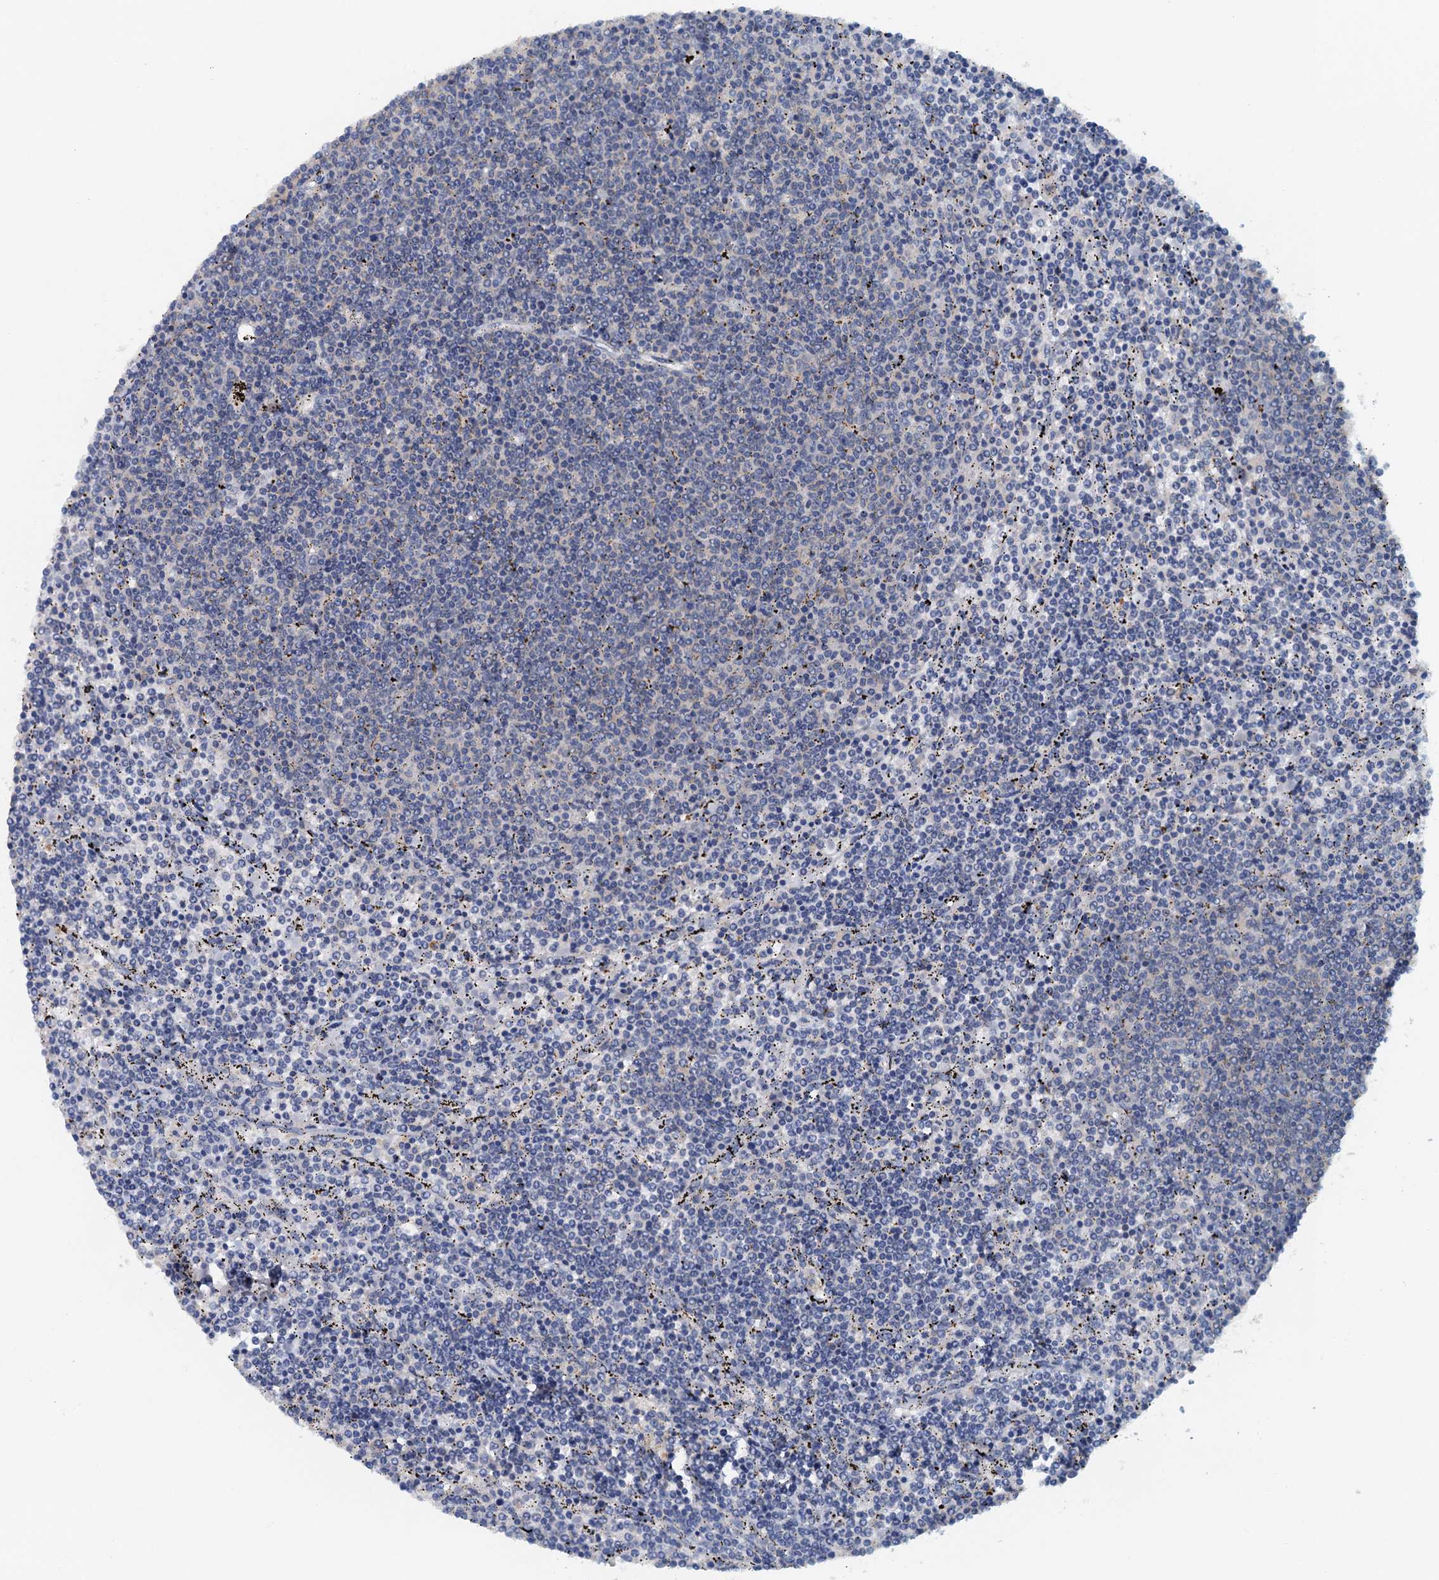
{"staining": {"intensity": "negative", "quantity": "none", "location": "none"}, "tissue": "lymphoma", "cell_type": "Tumor cells", "image_type": "cancer", "snomed": [{"axis": "morphology", "description": "Malignant lymphoma, non-Hodgkin's type, Low grade"}, {"axis": "topography", "description": "Spleen"}], "caption": "Tumor cells are negative for brown protein staining in lymphoma.", "gene": "THAP10", "patient": {"sex": "female", "age": 50}}